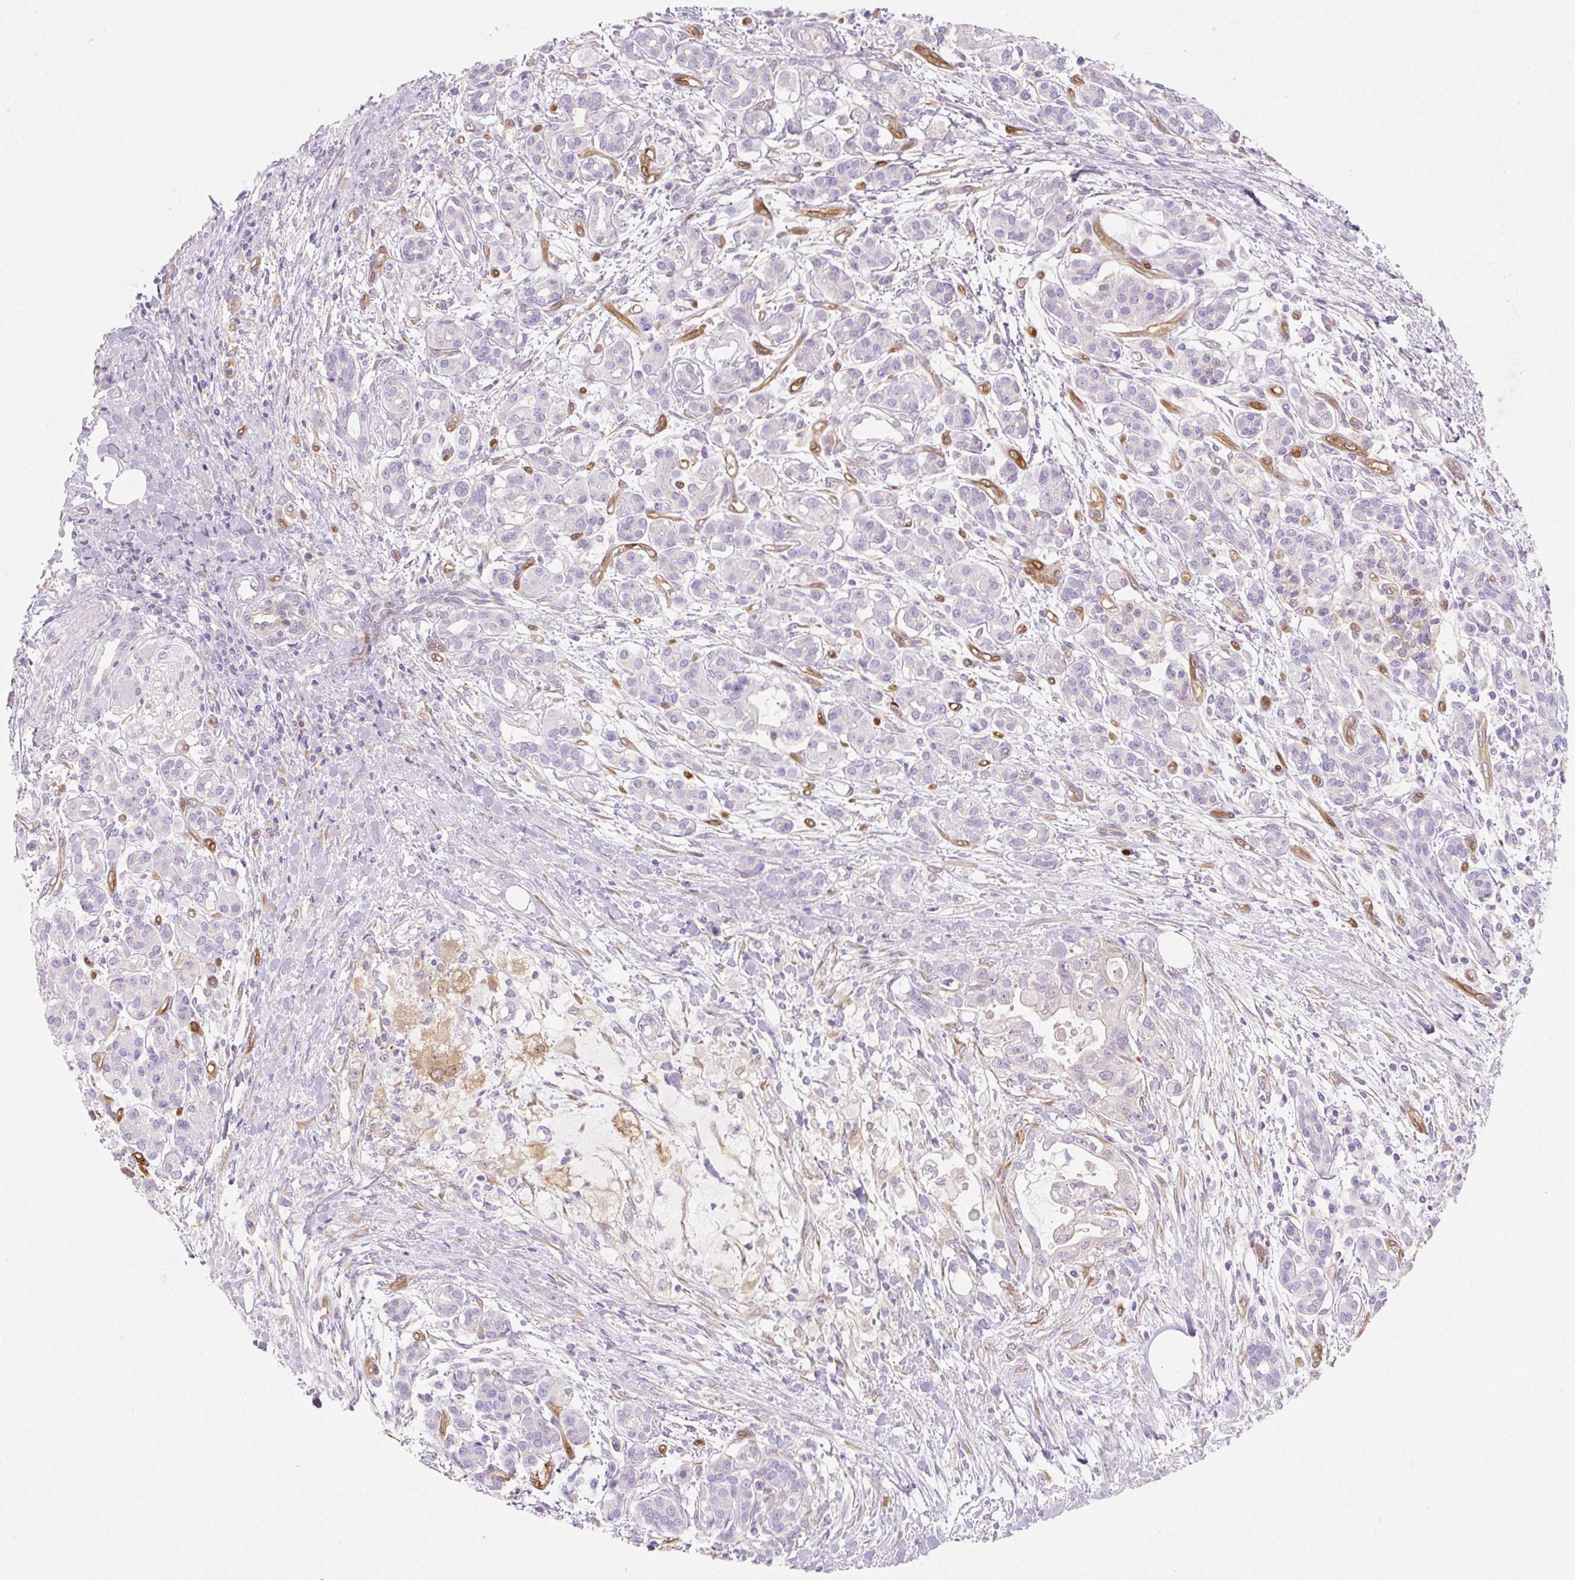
{"staining": {"intensity": "negative", "quantity": "none", "location": "none"}, "tissue": "pancreatic cancer", "cell_type": "Tumor cells", "image_type": "cancer", "snomed": [{"axis": "morphology", "description": "Adenocarcinoma, NOS"}, {"axis": "topography", "description": "Pancreas"}], "caption": "An immunohistochemistry (IHC) histopathology image of pancreatic cancer is shown. There is no staining in tumor cells of pancreatic cancer.", "gene": "FABP5", "patient": {"sex": "male", "age": 48}}